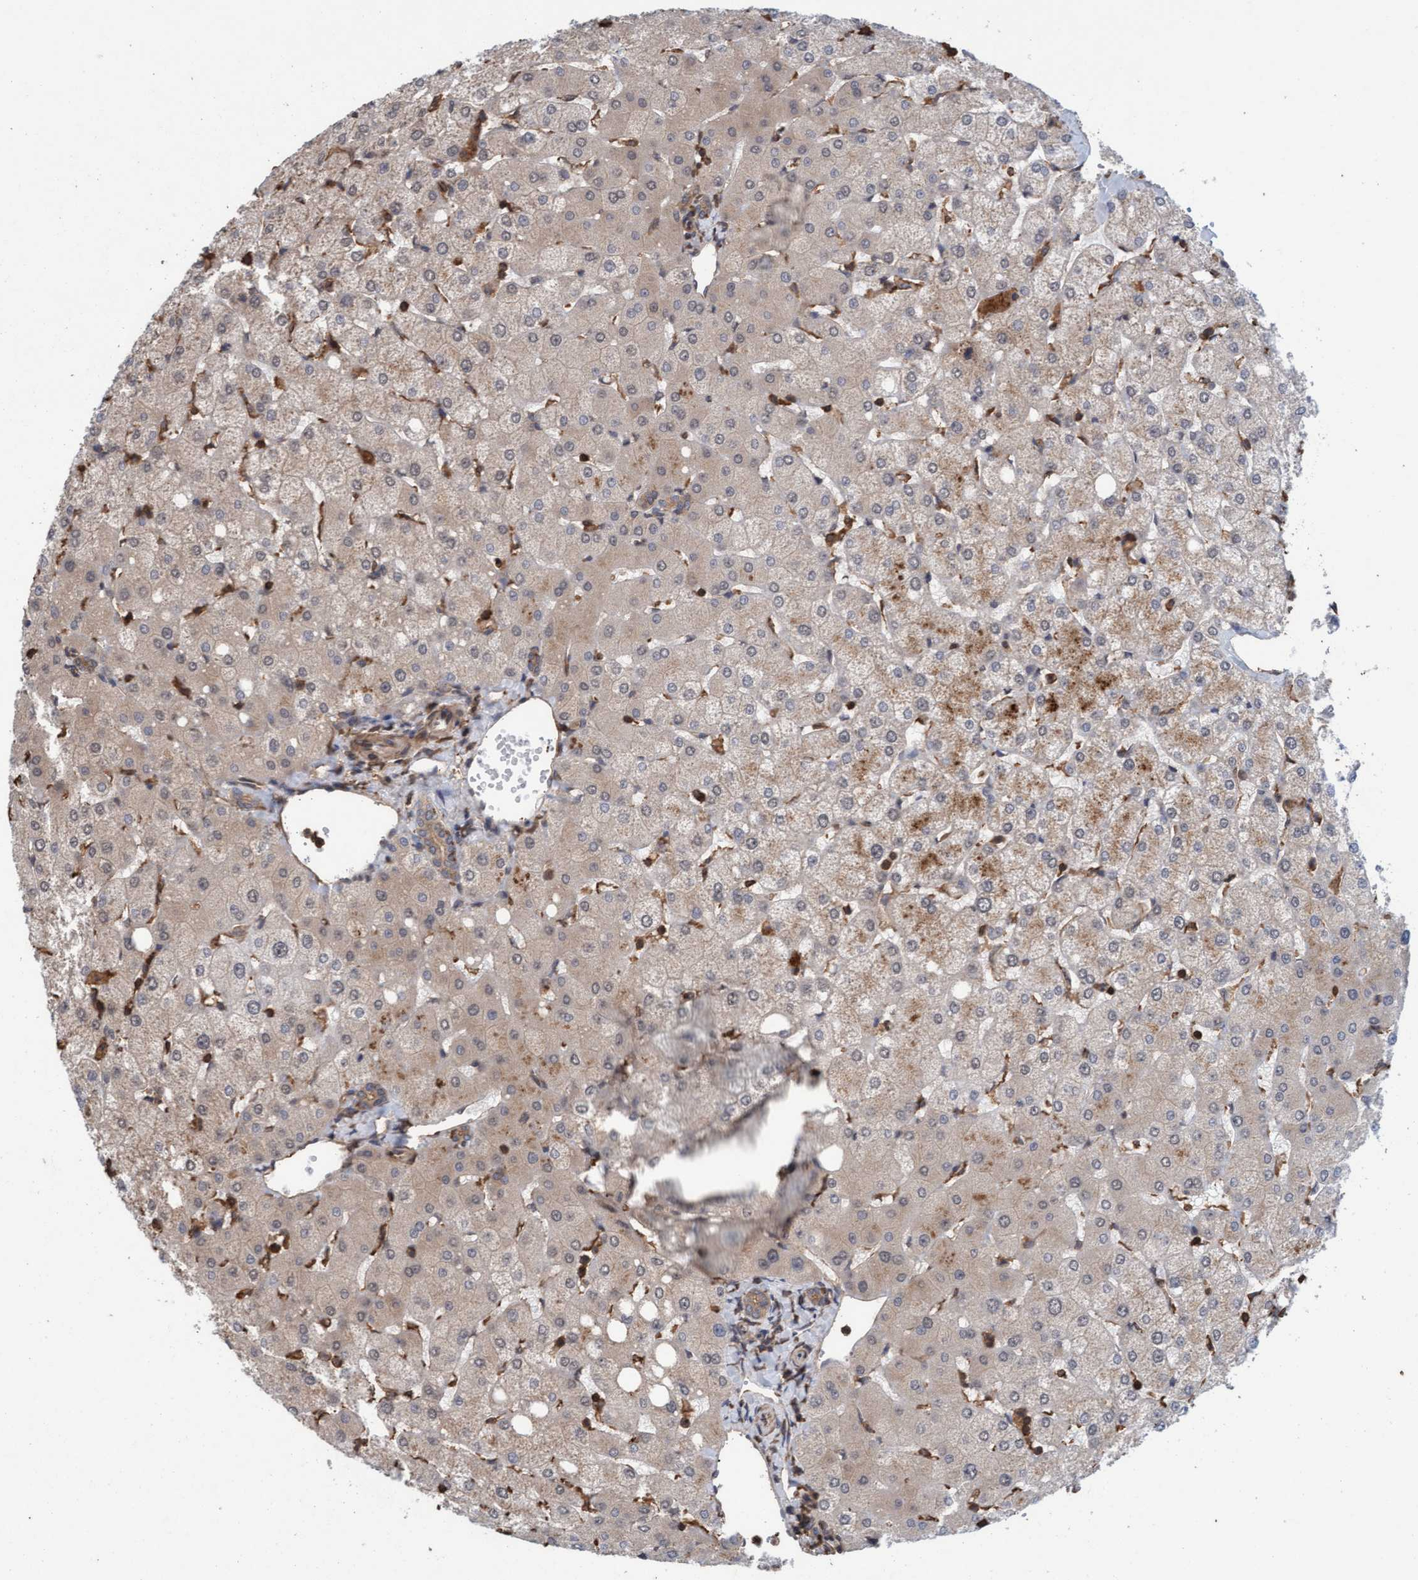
{"staining": {"intensity": "moderate", "quantity": ">75%", "location": "cytoplasmic/membranous"}, "tissue": "liver", "cell_type": "Cholangiocytes", "image_type": "normal", "snomed": [{"axis": "morphology", "description": "Normal tissue, NOS"}, {"axis": "topography", "description": "Liver"}], "caption": "Immunohistochemical staining of benign human liver shows moderate cytoplasmic/membranous protein expression in approximately >75% of cholangiocytes.", "gene": "FXR2", "patient": {"sex": "female", "age": 54}}